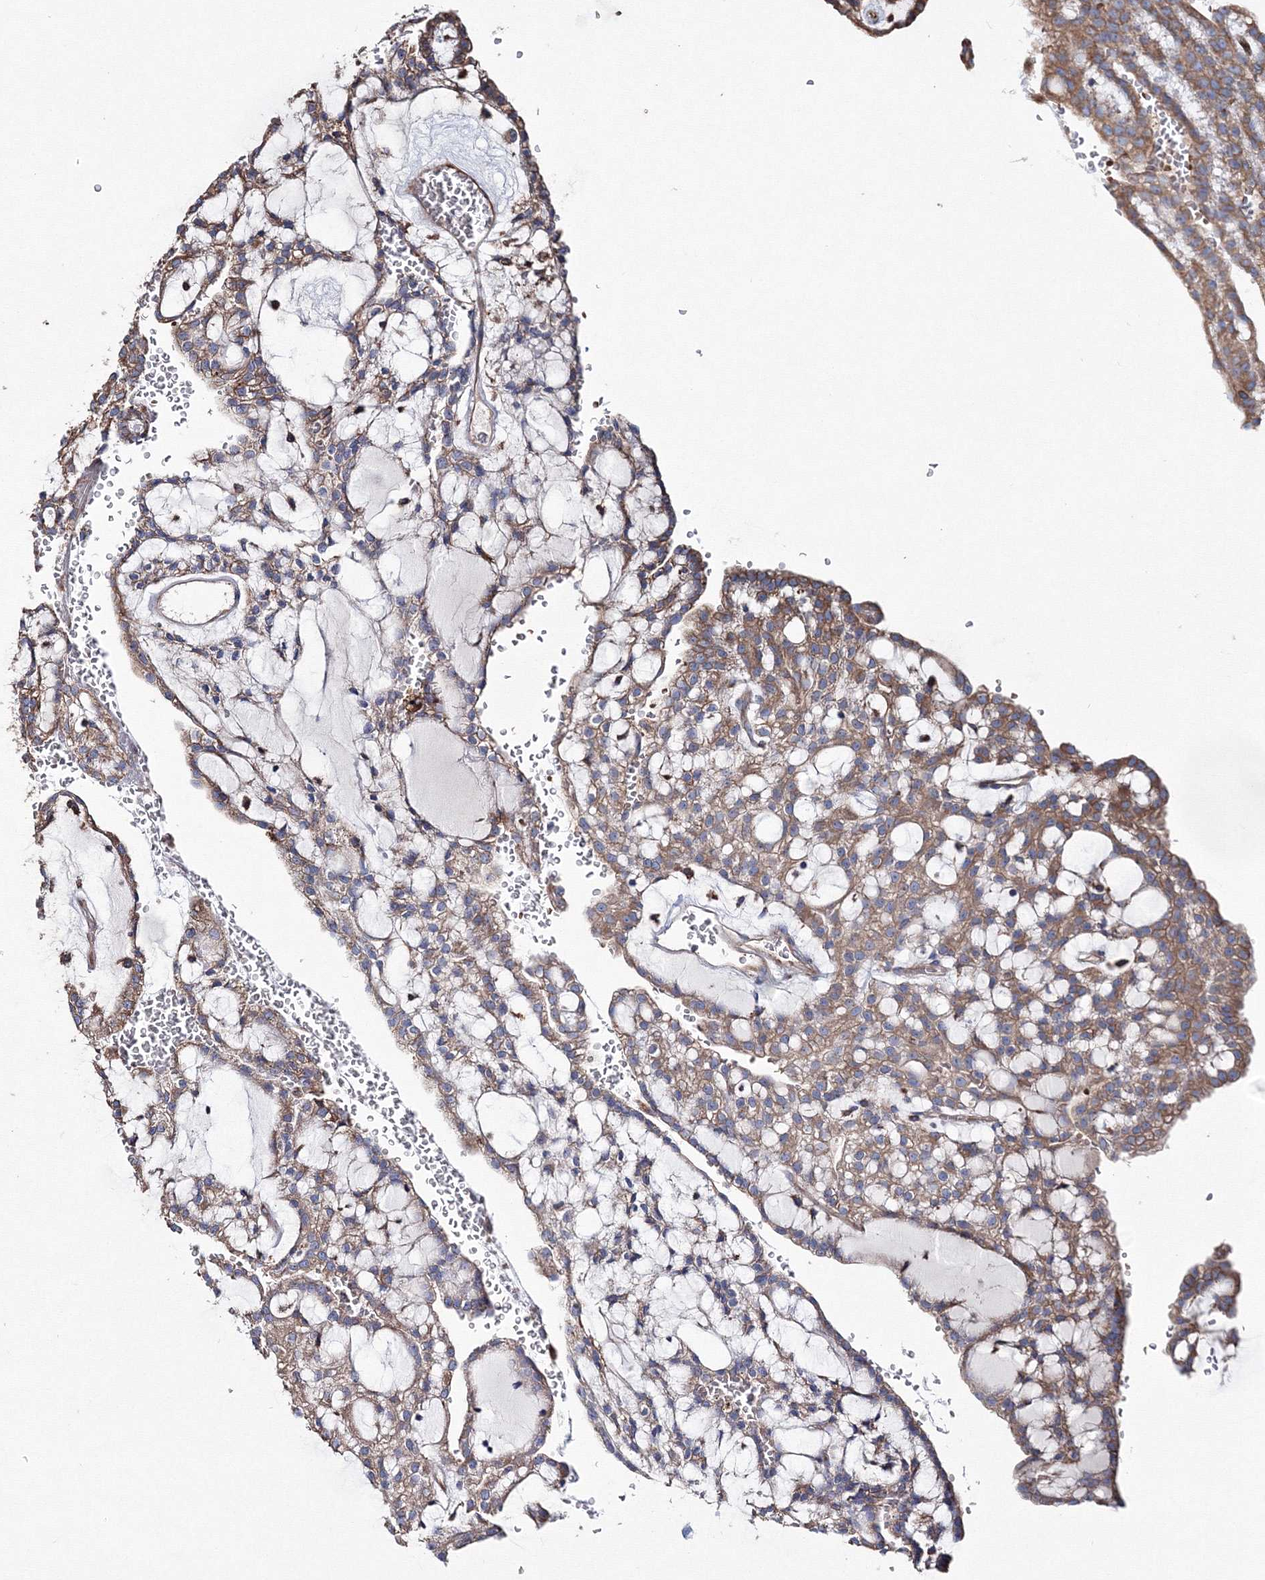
{"staining": {"intensity": "moderate", "quantity": ">75%", "location": "cytoplasmic/membranous"}, "tissue": "renal cancer", "cell_type": "Tumor cells", "image_type": "cancer", "snomed": [{"axis": "morphology", "description": "Adenocarcinoma, NOS"}, {"axis": "topography", "description": "Kidney"}], "caption": "The immunohistochemical stain highlights moderate cytoplasmic/membranous positivity in tumor cells of adenocarcinoma (renal) tissue. Nuclei are stained in blue.", "gene": "VPS8", "patient": {"sex": "male", "age": 63}}